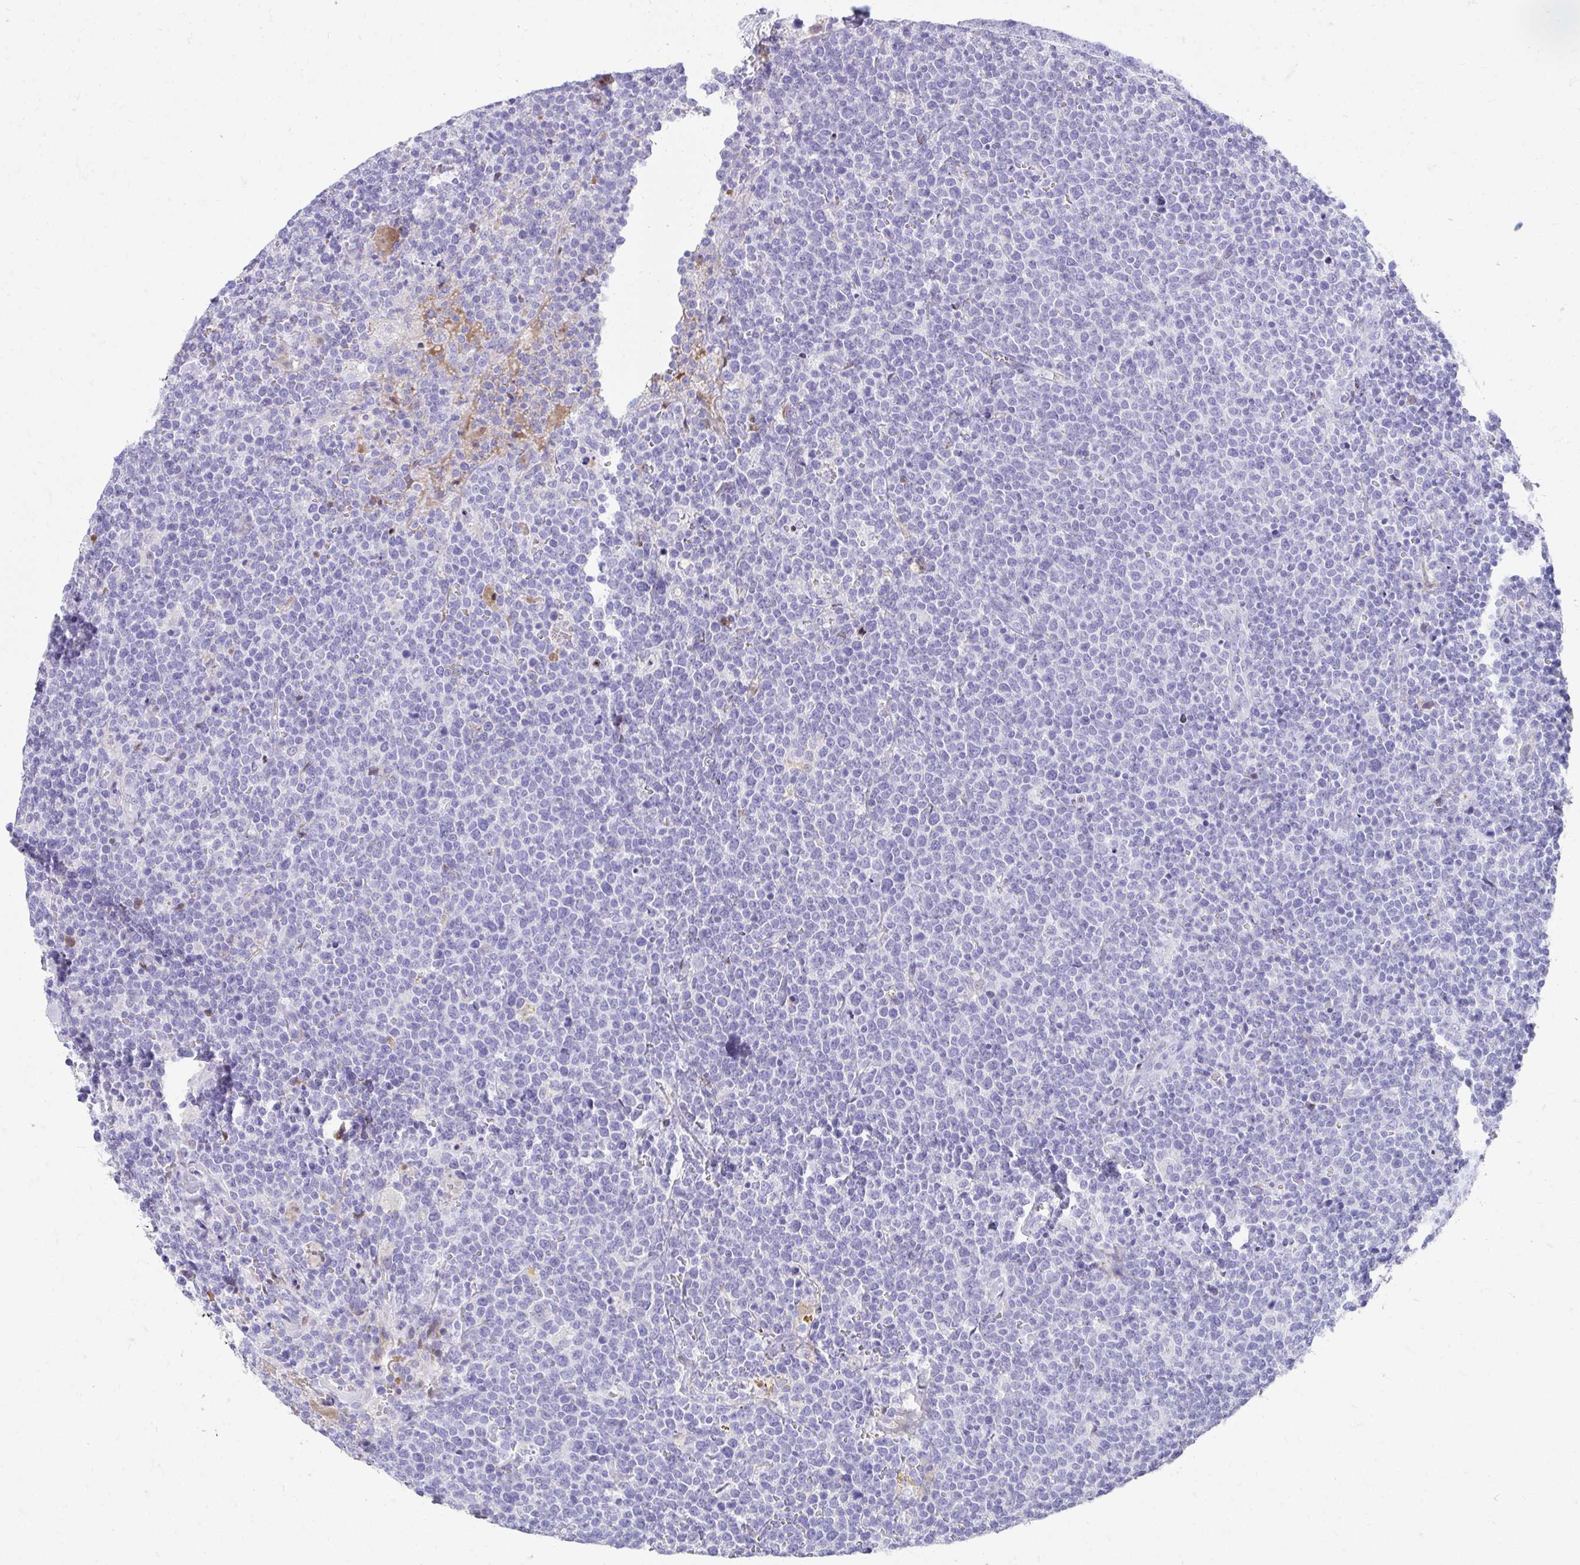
{"staining": {"intensity": "negative", "quantity": "none", "location": "none"}, "tissue": "lymphoma", "cell_type": "Tumor cells", "image_type": "cancer", "snomed": [{"axis": "morphology", "description": "Malignant lymphoma, non-Hodgkin's type, High grade"}, {"axis": "topography", "description": "Lymph node"}], "caption": "Image shows no significant protein expression in tumor cells of lymphoma.", "gene": "TNNT1", "patient": {"sex": "male", "age": 61}}